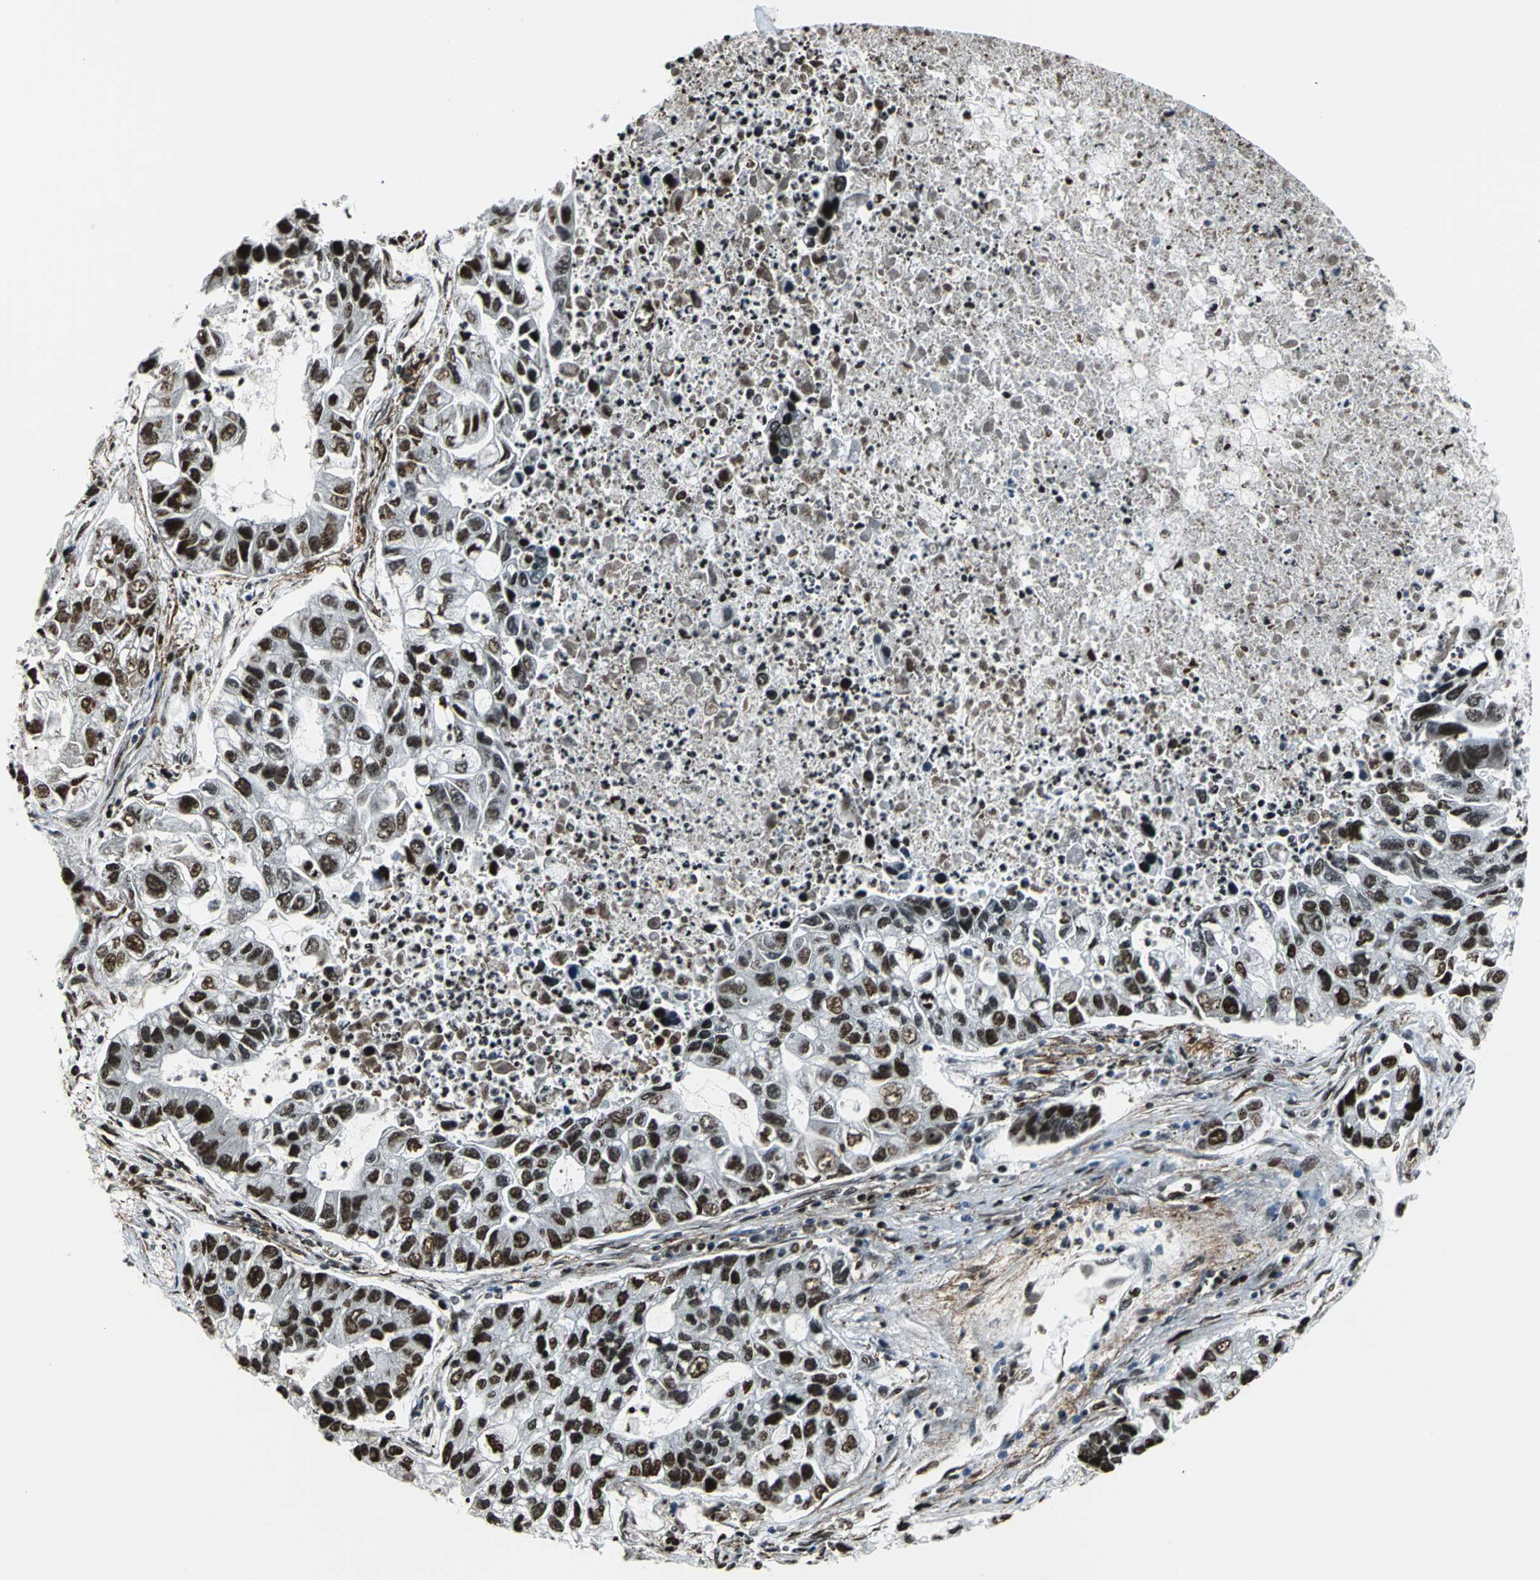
{"staining": {"intensity": "strong", "quantity": ">75%", "location": "nuclear"}, "tissue": "lung cancer", "cell_type": "Tumor cells", "image_type": "cancer", "snomed": [{"axis": "morphology", "description": "Adenocarcinoma, NOS"}, {"axis": "topography", "description": "Lung"}], "caption": "Lung cancer (adenocarcinoma) was stained to show a protein in brown. There is high levels of strong nuclear staining in approximately >75% of tumor cells.", "gene": "APEX1", "patient": {"sex": "female", "age": 51}}